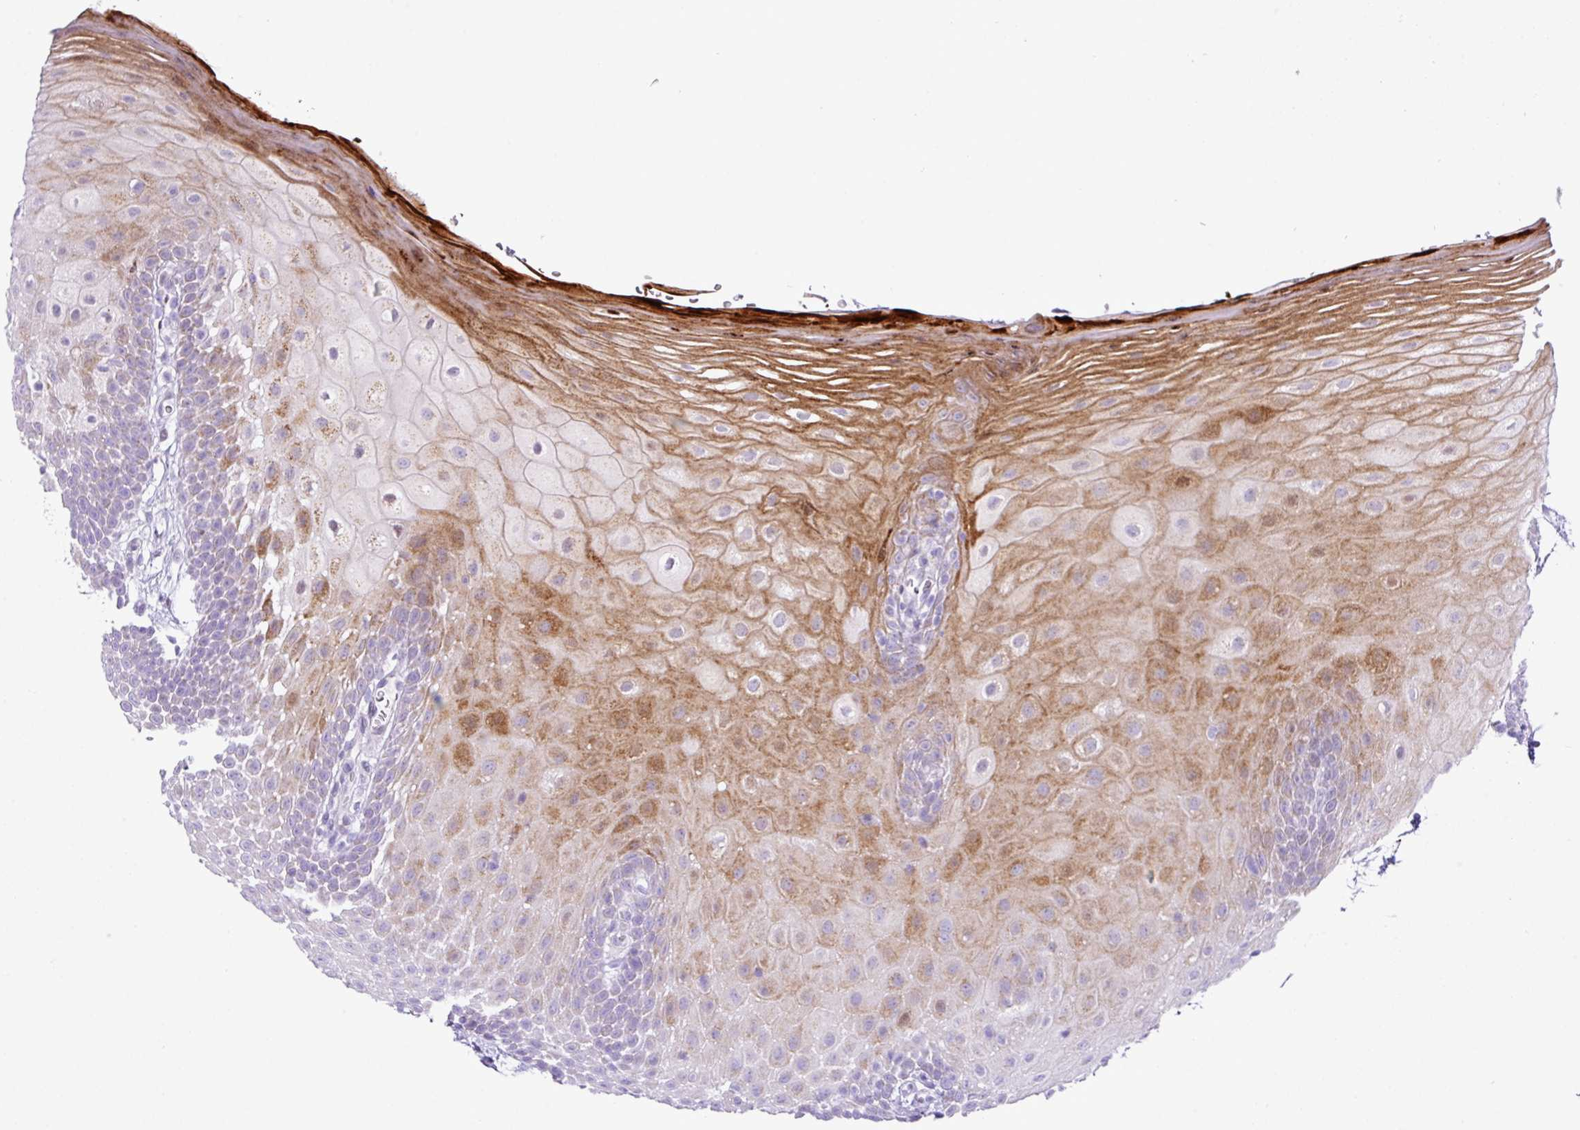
{"staining": {"intensity": "moderate", "quantity": "25%-75%", "location": "cytoplasmic/membranous"}, "tissue": "oral mucosa", "cell_type": "Squamous epithelial cells", "image_type": "normal", "snomed": [{"axis": "morphology", "description": "Normal tissue, NOS"}, {"axis": "morphology", "description": "Squamous cell carcinoma, NOS"}, {"axis": "topography", "description": "Oral tissue"}, {"axis": "topography", "description": "Tounge, NOS"}, {"axis": "topography", "description": "Head-Neck"}], "caption": "Immunohistochemical staining of unremarkable human oral mucosa displays moderate cytoplasmic/membranous protein positivity in approximately 25%-75% of squamous epithelial cells. Immunohistochemistry stains the protein of interest in brown and the nuclei are stained blue.", "gene": "RCAN2", "patient": {"sex": "male", "age": 76}}